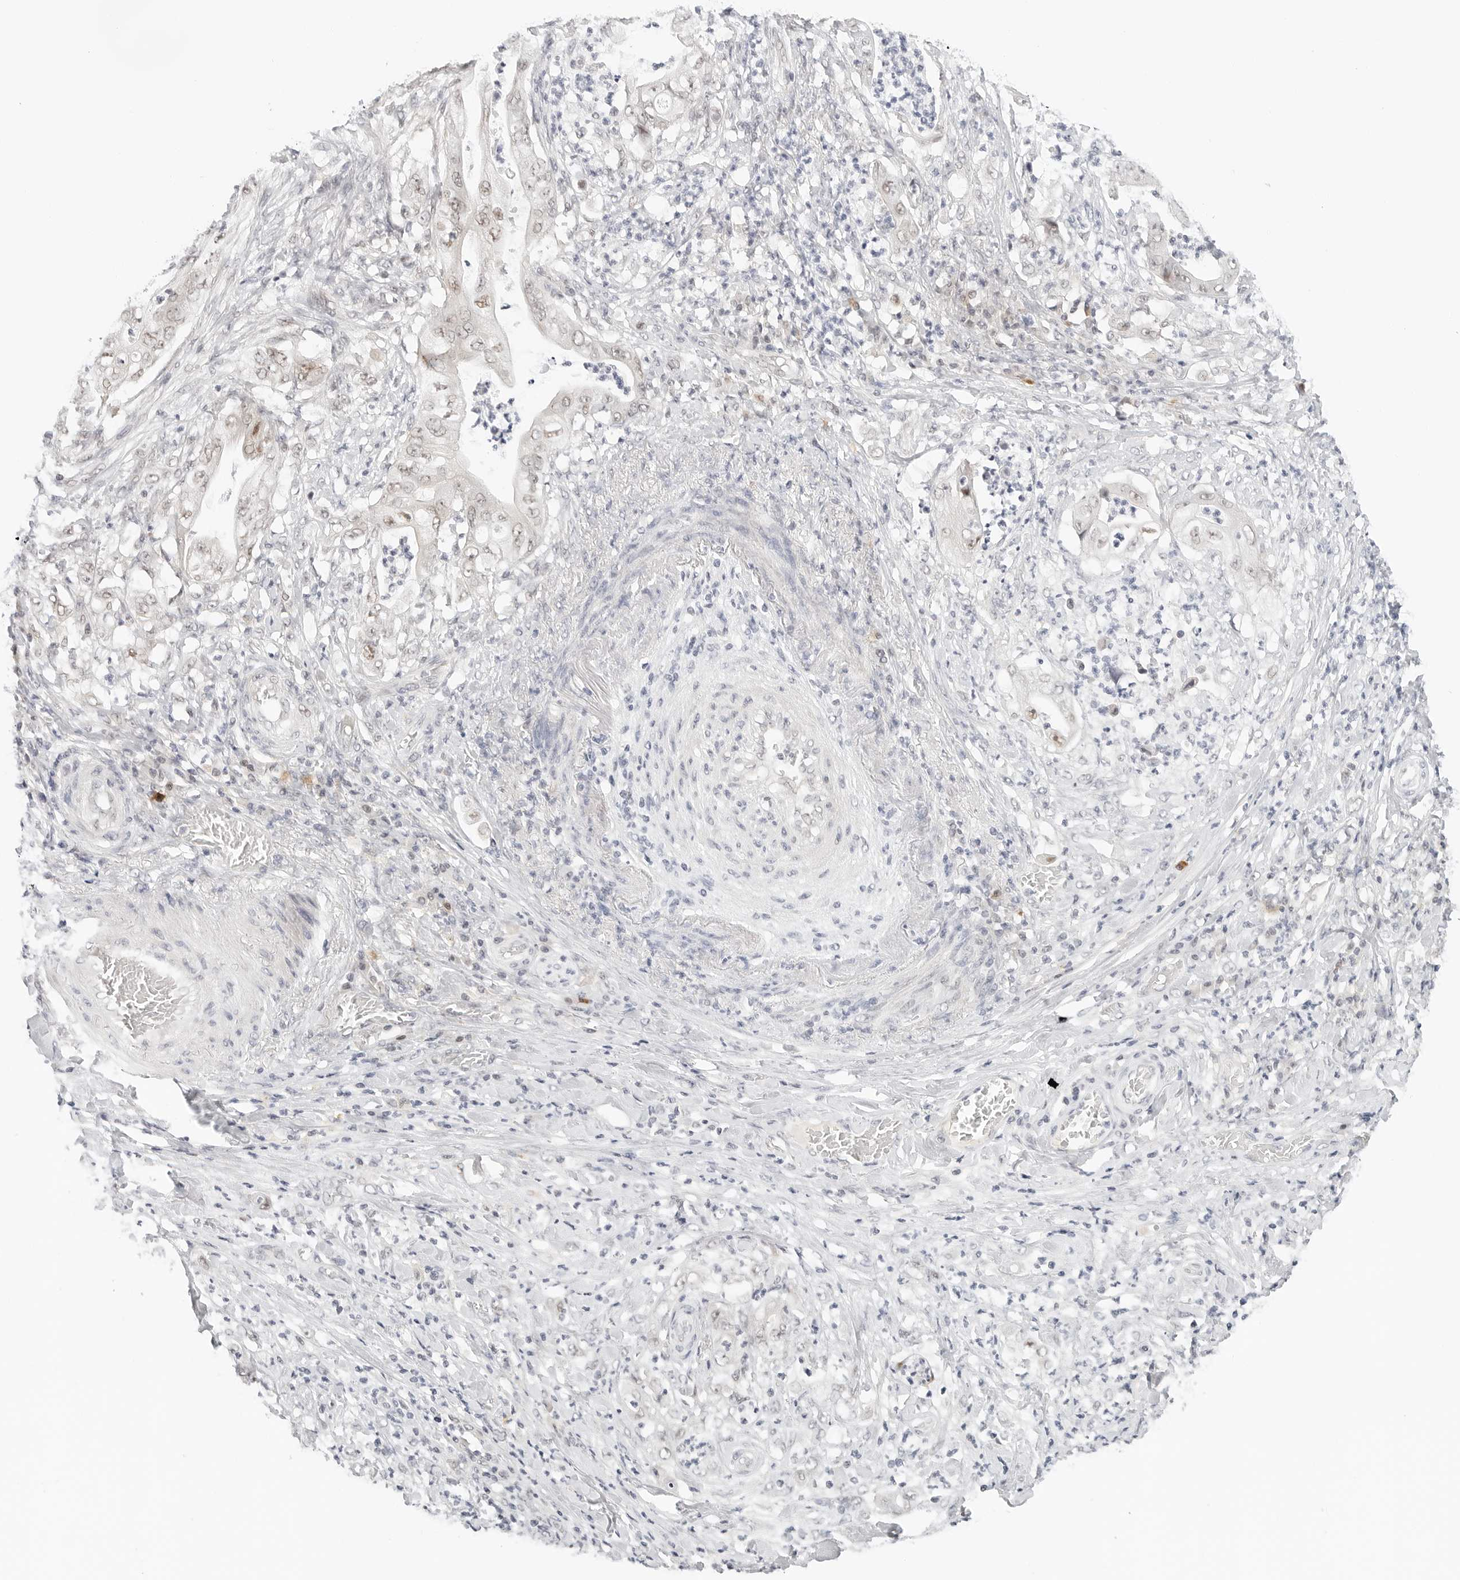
{"staining": {"intensity": "weak", "quantity": "25%-75%", "location": "nuclear"}, "tissue": "stomach cancer", "cell_type": "Tumor cells", "image_type": "cancer", "snomed": [{"axis": "morphology", "description": "Adenocarcinoma, NOS"}, {"axis": "topography", "description": "Stomach"}], "caption": "Stomach cancer tissue demonstrates weak nuclear expression in about 25%-75% of tumor cells", "gene": "TSEN2", "patient": {"sex": "female", "age": 73}}